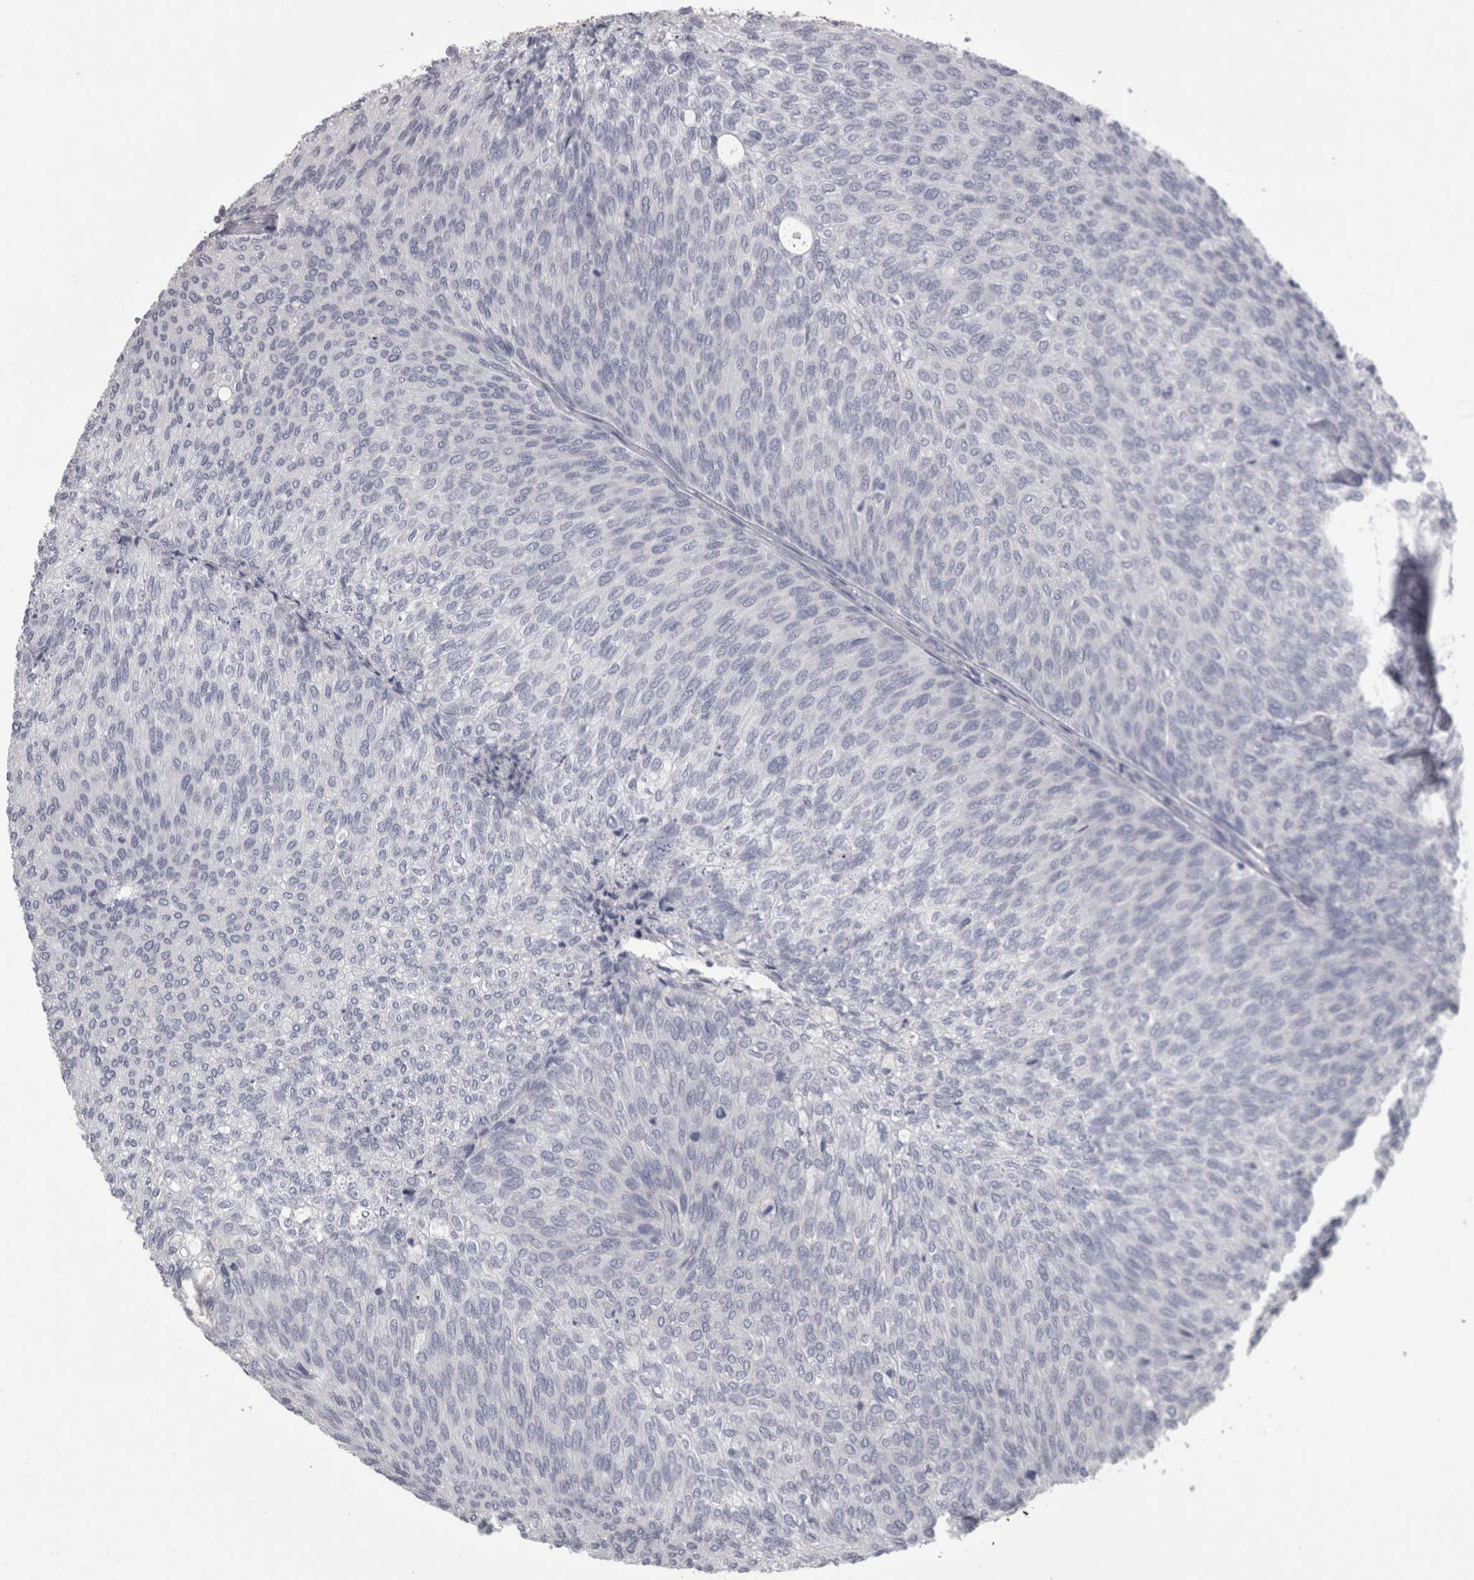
{"staining": {"intensity": "negative", "quantity": "none", "location": "none"}, "tissue": "urothelial cancer", "cell_type": "Tumor cells", "image_type": "cancer", "snomed": [{"axis": "morphology", "description": "Urothelial carcinoma, Low grade"}, {"axis": "topography", "description": "Urinary bladder"}], "caption": "Low-grade urothelial carcinoma was stained to show a protein in brown. There is no significant expression in tumor cells.", "gene": "TCAP", "patient": {"sex": "female", "age": 79}}